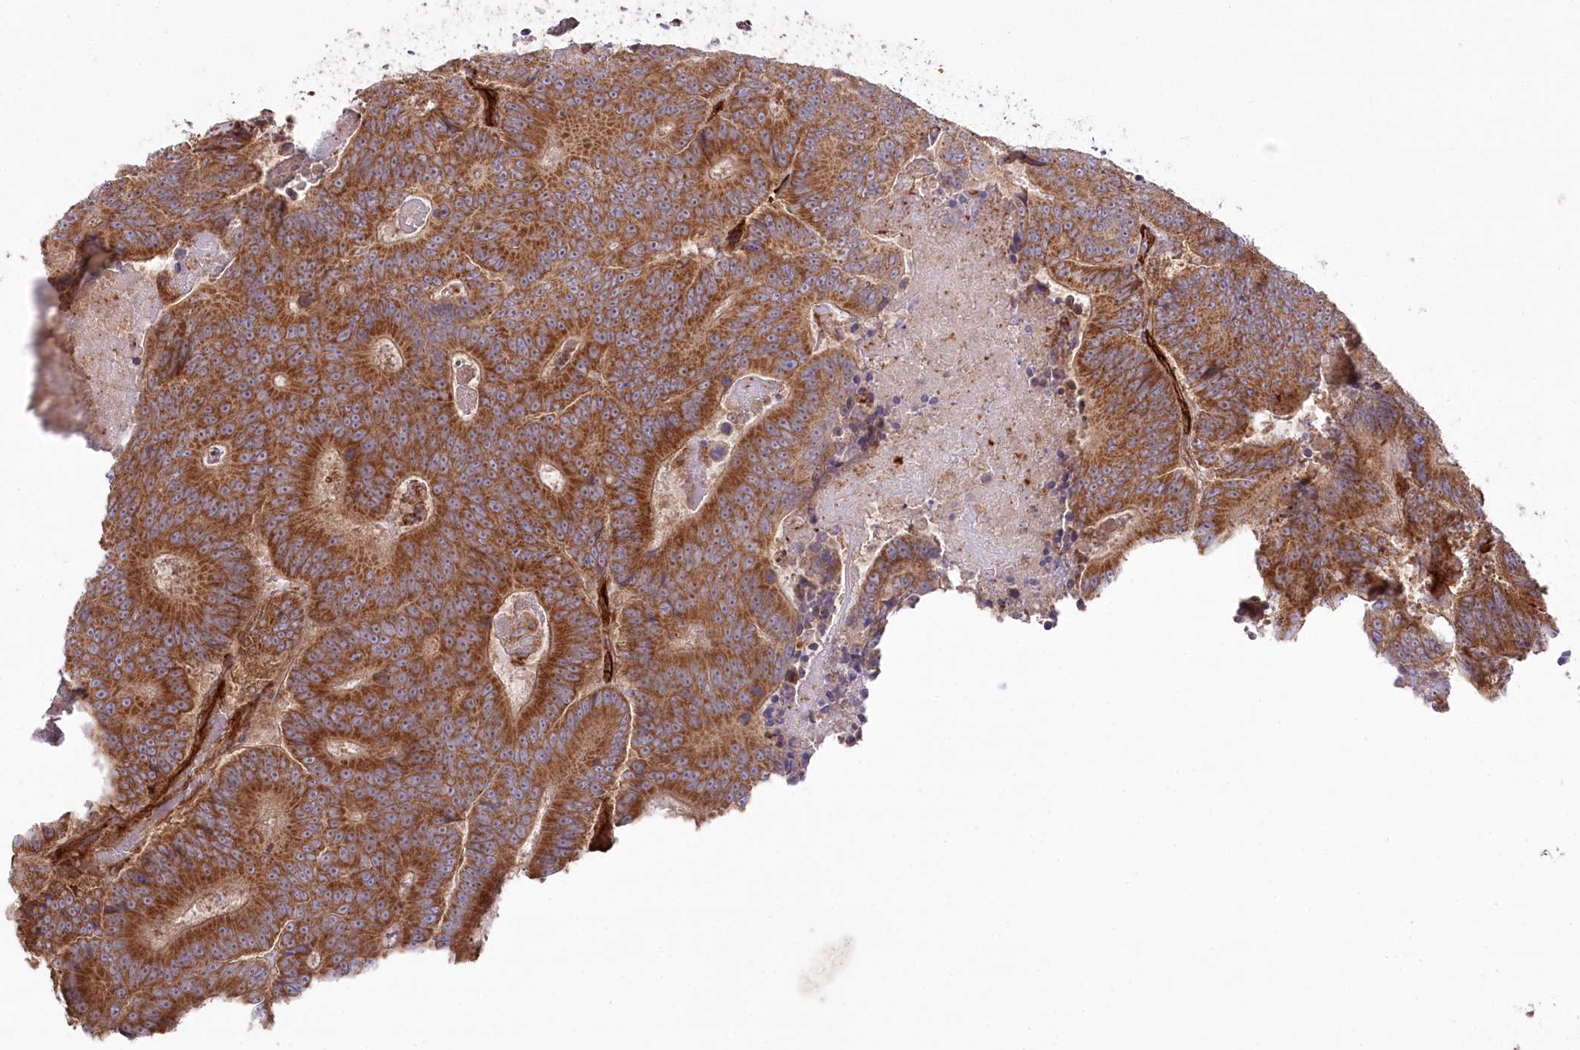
{"staining": {"intensity": "strong", "quantity": ">75%", "location": "cytoplasmic/membranous"}, "tissue": "colorectal cancer", "cell_type": "Tumor cells", "image_type": "cancer", "snomed": [{"axis": "morphology", "description": "Adenocarcinoma, NOS"}, {"axis": "topography", "description": "Colon"}], "caption": "Colorectal adenocarcinoma stained with DAB immunohistochemistry (IHC) displays high levels of strong cytoplasmic/membranous staining in about >75% of tumor cells. The protein of interest is stained brown, and the nuclei are stained in blue (DAB IHC with brightfield microscopy, high magnification).", "gene": "MTPAP", "patient": {"sex": "male", "age": 83}}